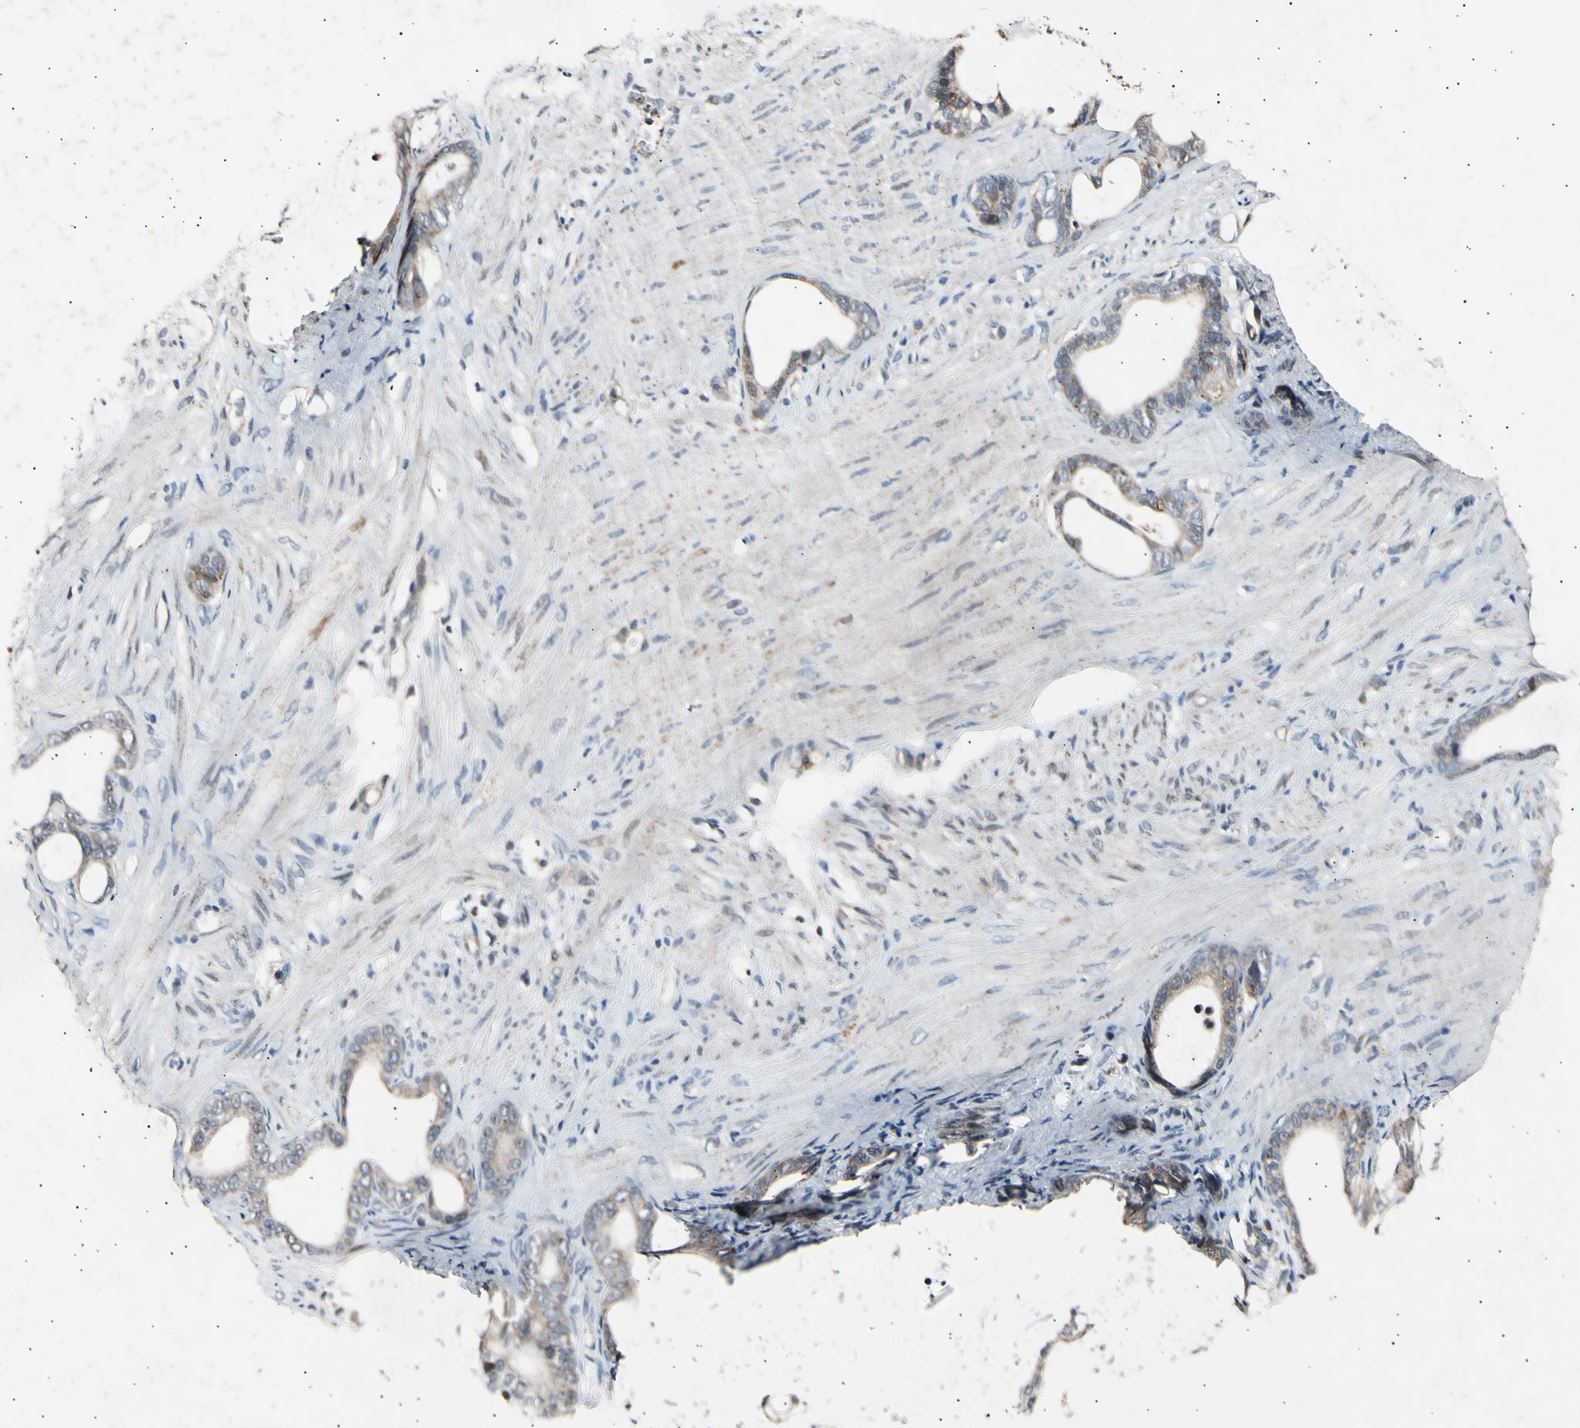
{"staining": {"intensity": "moderate", "quantity": ">75%", "location": "cytoplasmic/membranous"}, "tissue": "stomach cancer", "cell_type": "Tumor cells", "image_type": "cancer", "snomed": [{"axis": "morphology", "description": "Adenocarcinoma, NOS"}, {"axis": "topography", "description": "Stomach"}], "caption": "Stomach cancer stained for a protein shows moderate cytoplasmic/membranous positivity in tumor cells.", "gene": "ADCY3", "patient": {"sex": "female", "age": 75}}